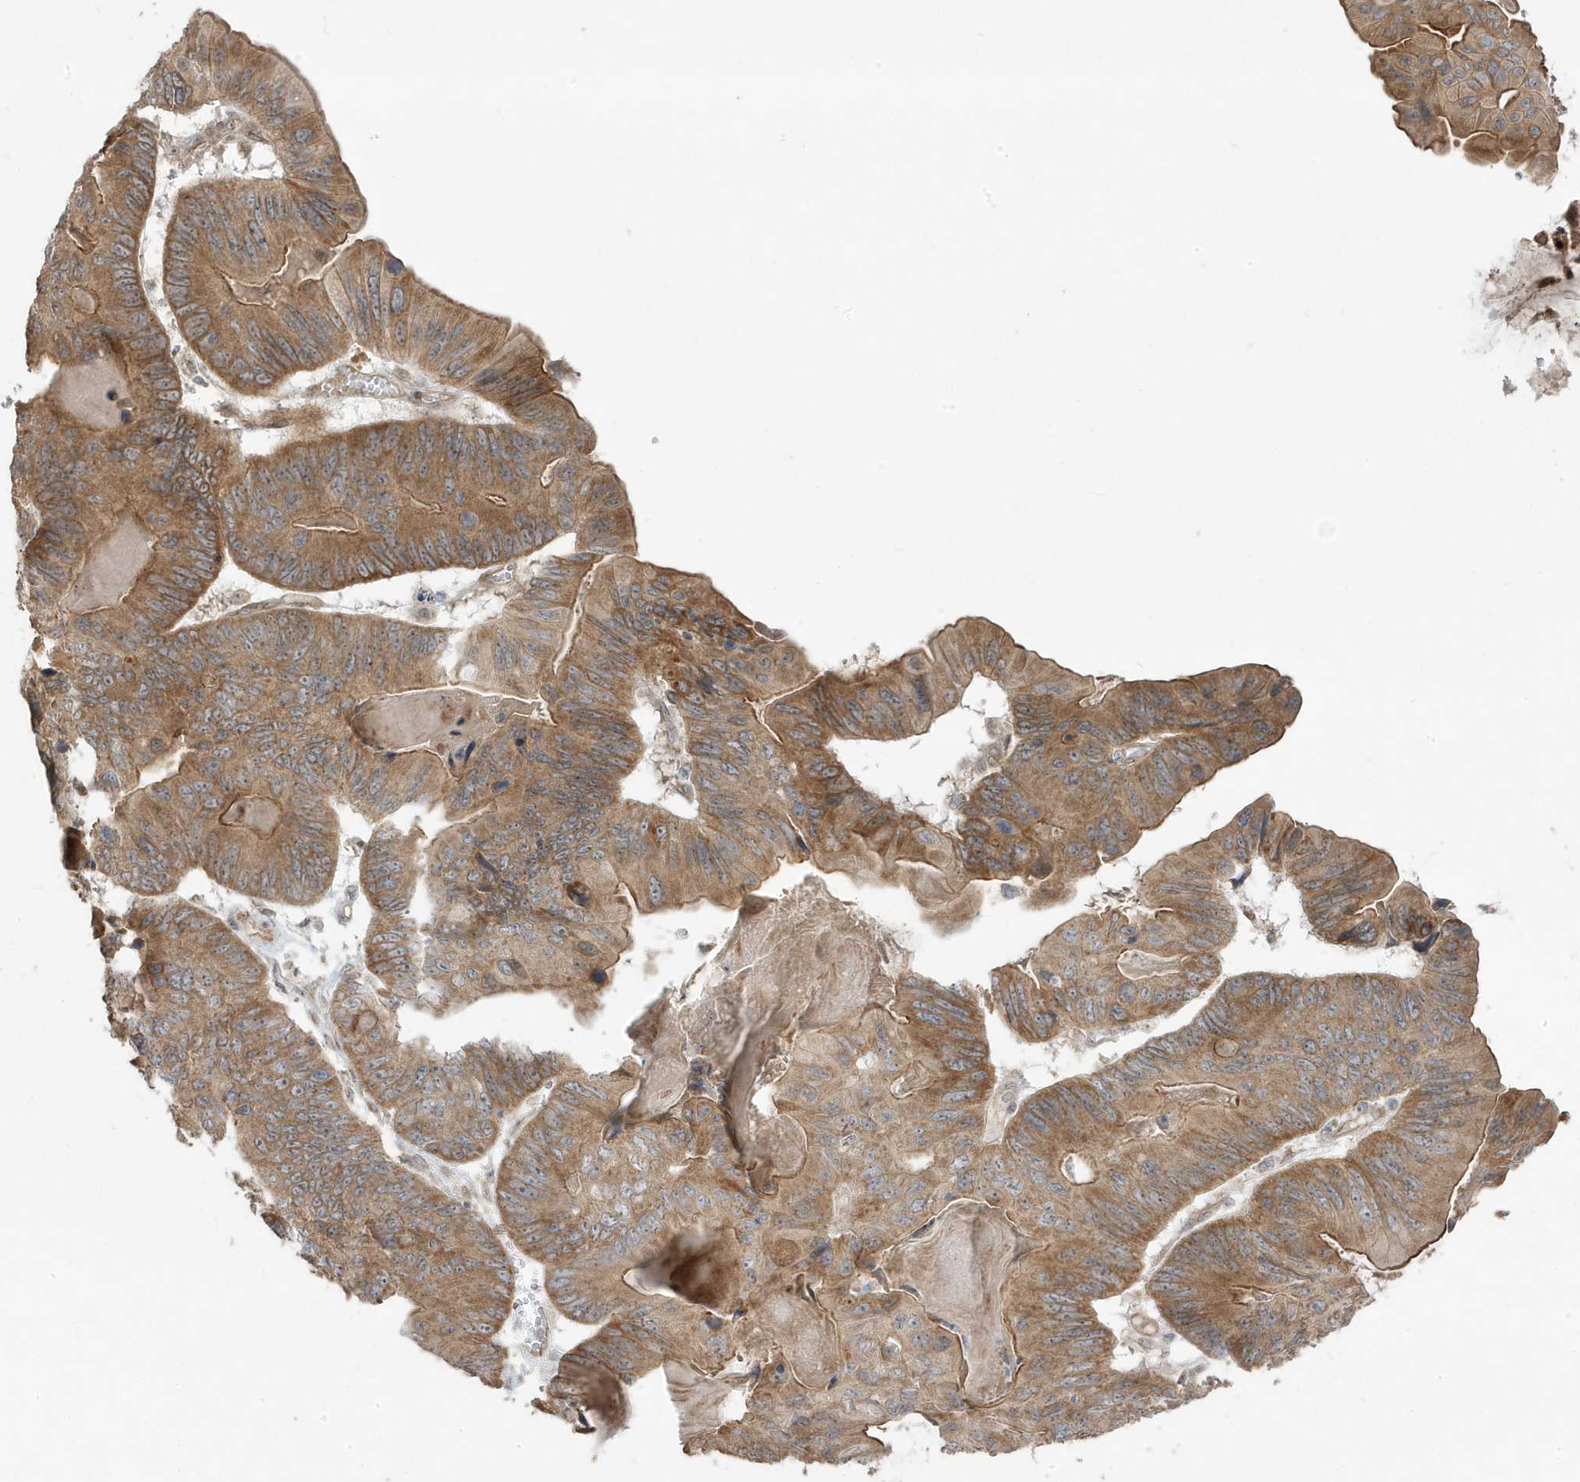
{"staining": {"intensity": "moderate", "quantity": ">75%", "location": "cytoplasmic/membranous"}, "tissue": "ovarian cancer", "cell_type": "Tumor cells", "image_type": "cancer", "snomed": [{"axis": "morphology", "description": "Cystadenocarcinoma, mucinous, NOS"}, {"axis": "topography", "description": "Ovary"}], "caption": "Moderate cytoplasmic/membranous staining for a protein is identified in approximately >75% of tumor cells of ovarian cancer (mucinous cystadenocarcinoma) using immunohistochemistry.", "gene": "DNAJC12", "patient": {"sex": "female", "age": 61}}